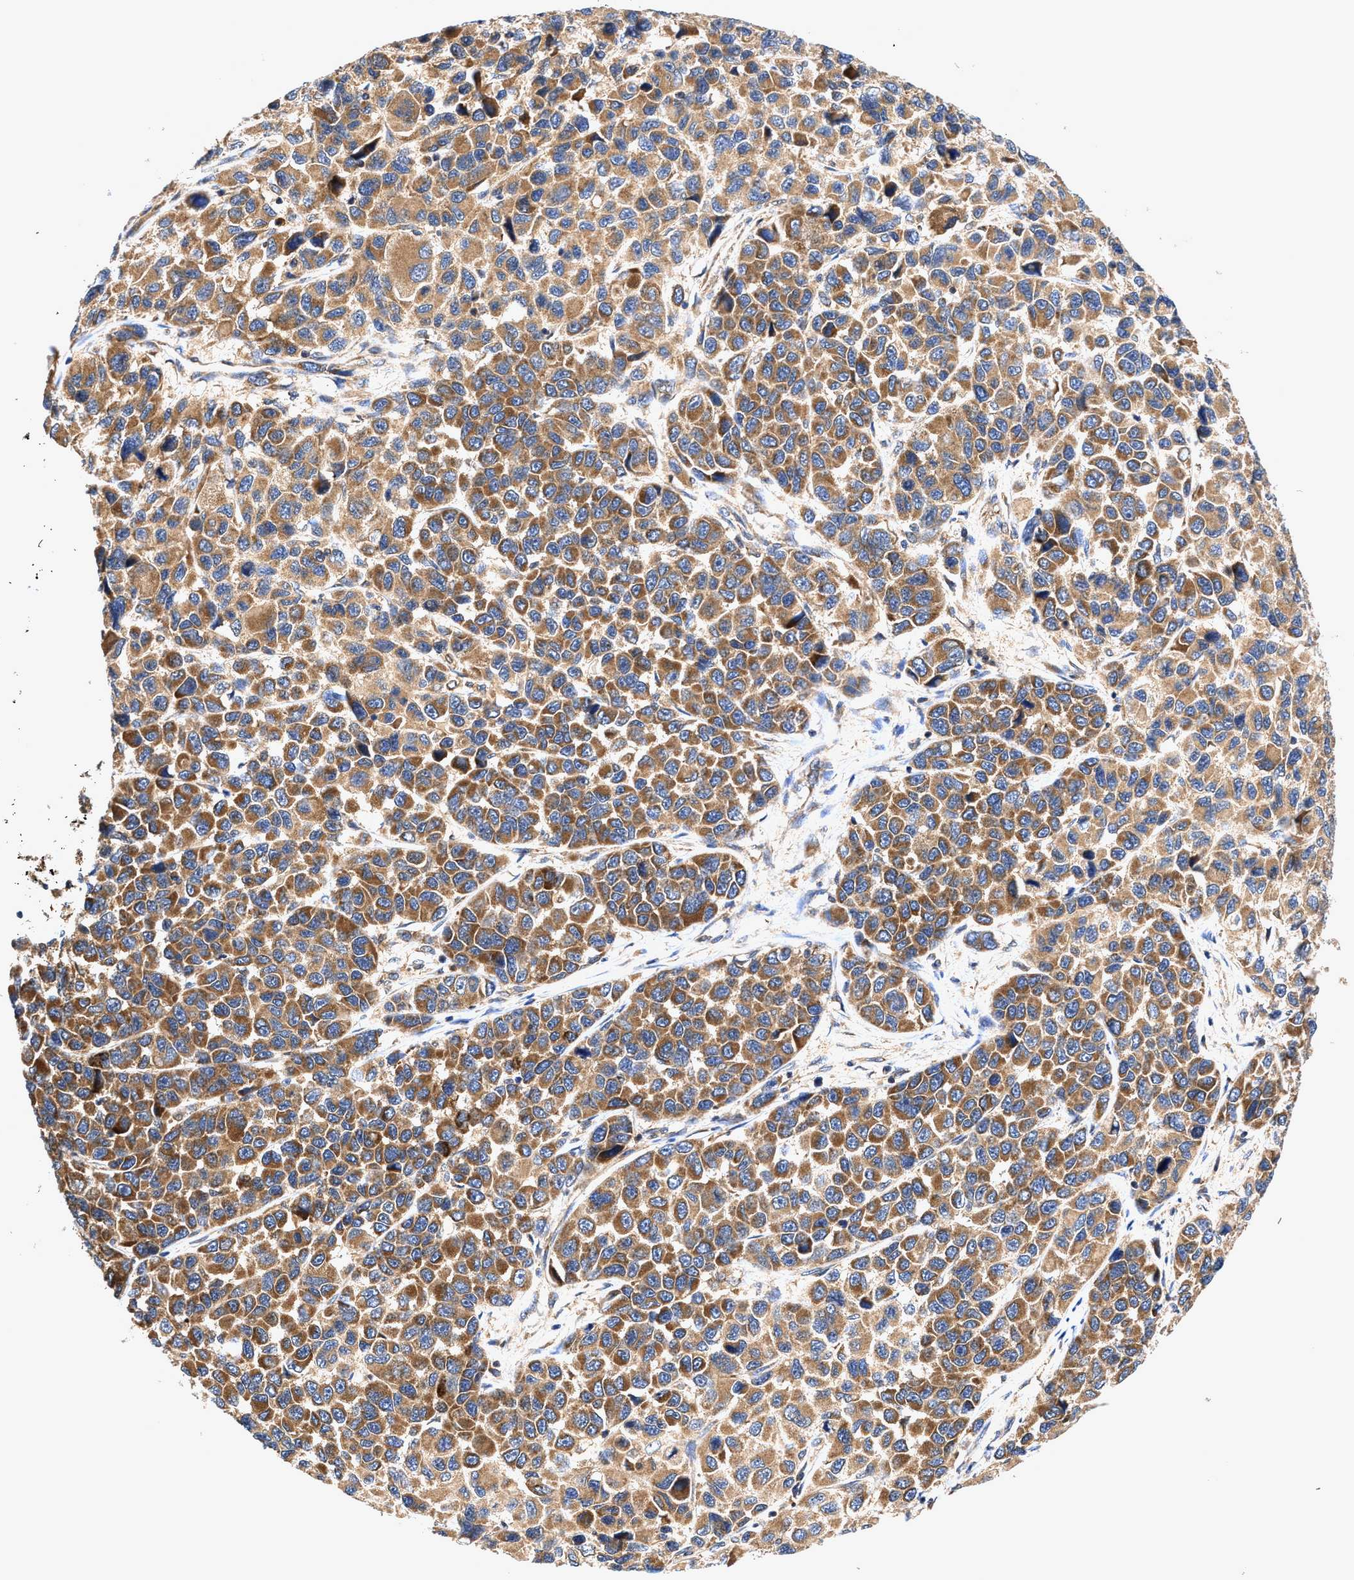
{"staining": {"intensity": "moderate", "quantity": ">75%", "location": "cytoplasmic/membranous"}, "tissue": "melanoma", "cell_type": "Tumor cells", "image_type": "cancer", "snomed": [{"axis": "morphology", "description": "Malignant melanoma, NOS"}, {"axis": "topography", "description": "Skin"}], "caption": "IHC micrograph of neoplastic tissue: melanoma stained using immunohistochemistry reveals medium levels of moderate protein expression localized specifically in the cytoplasmic/membranous of tumor cells, appearing as a cytoplasmic/membranous brown color.", "gene": "EFNA4", "patient": {"sex": "male", "age": 53}}